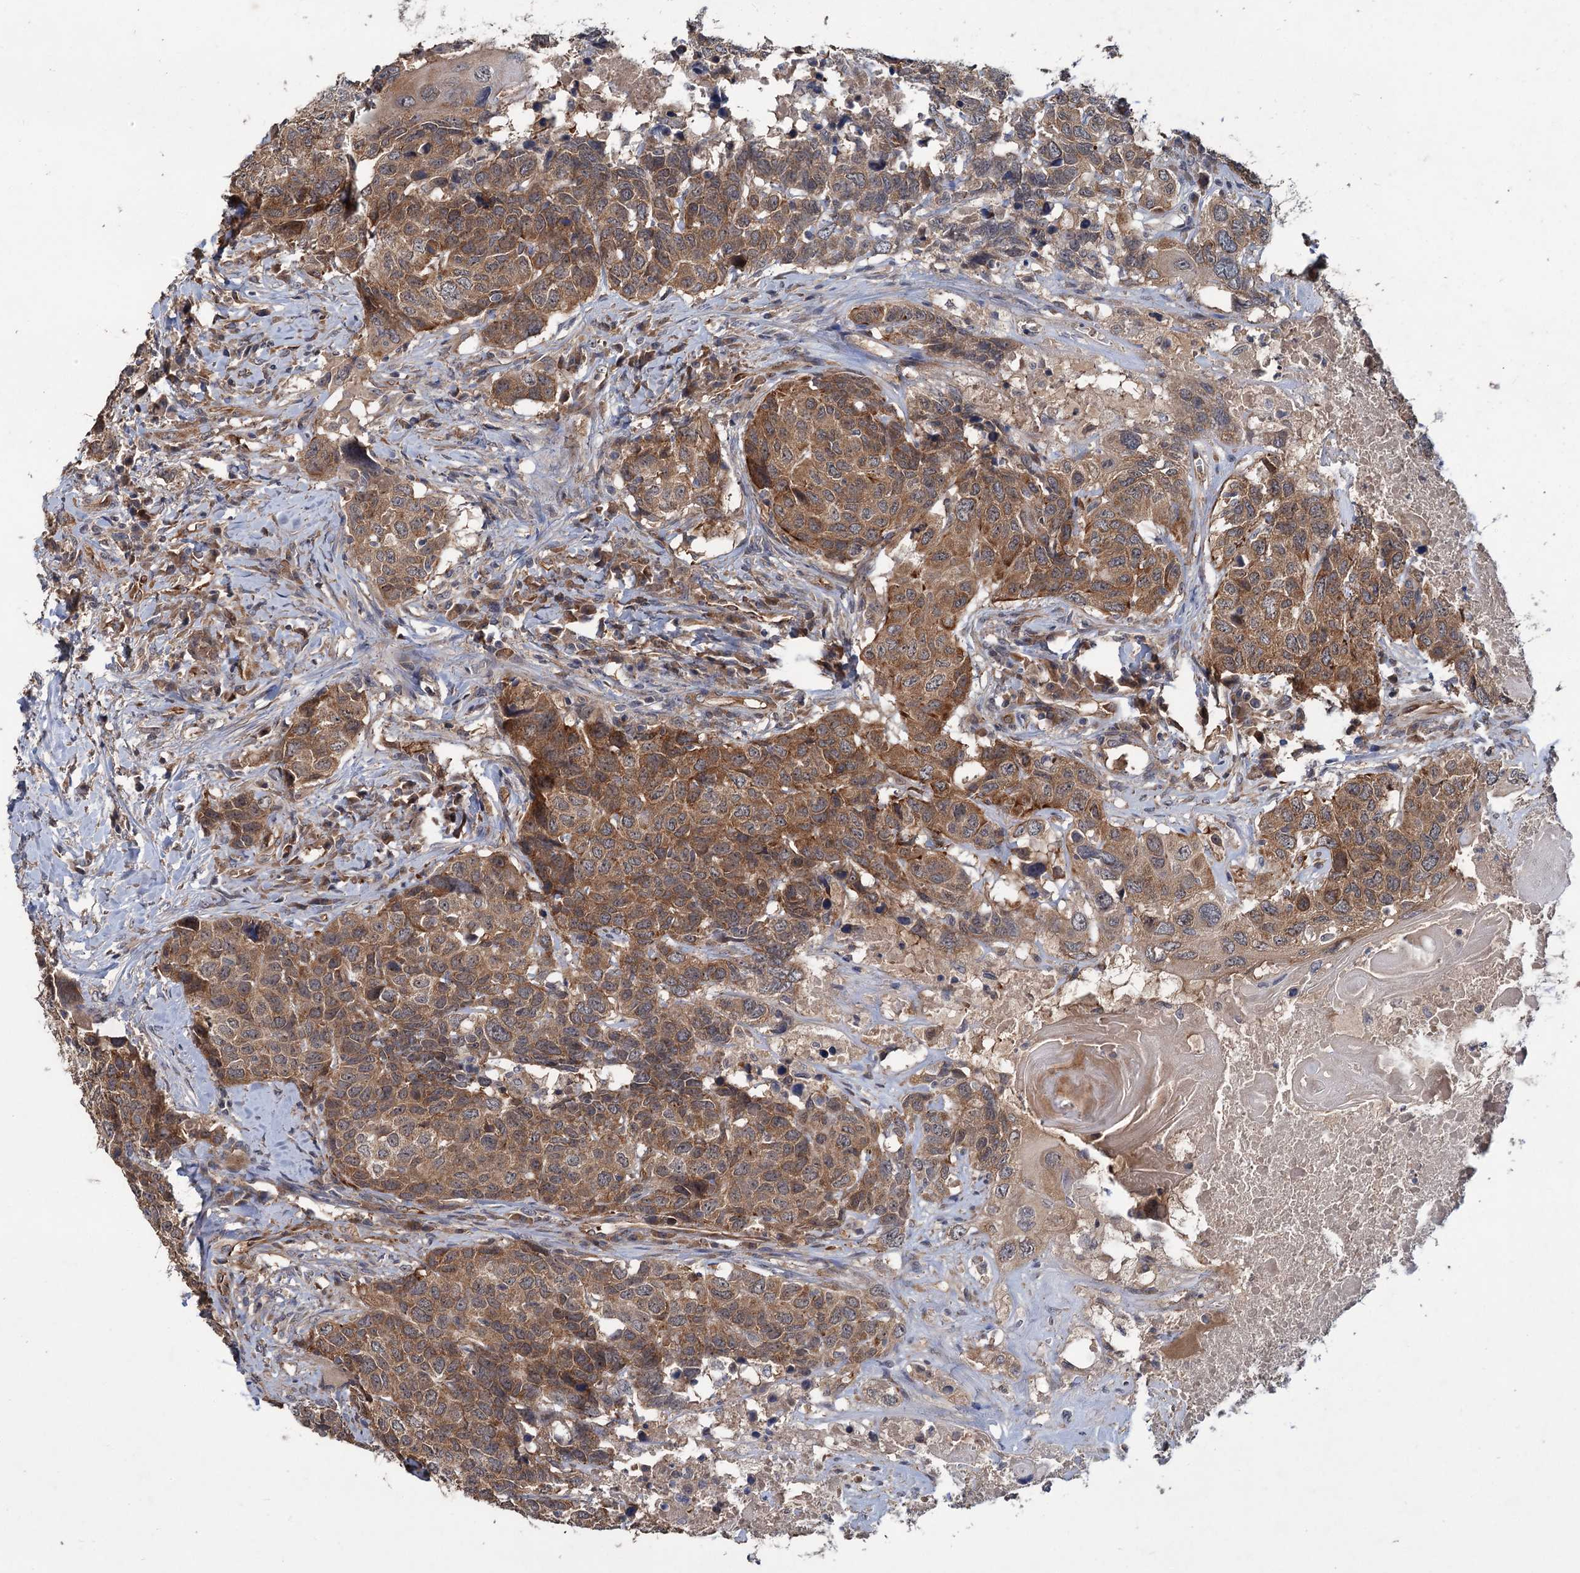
{"staining": {"intensity": "moderate", "quantity": ">75%", "location": "cytoplasmic/membranous"}, "tissue": "head and neck cancer", "cell_type": "Tumor cells", "image_type": "cancer", "snomed": [{"axis": "morphology", "description": "Squamous cell carcinoma, NOS"}, {"axis": "topography", "description": "Head-Neck"}], "caption": "Head and neck squamous cell carcinoma stained with IHC demonstrates moderate cytoplasmic/membranous positivity in about >75% of tumor cells.", "gene": "PKN2", "patient": {"sex": "male", "age": 66}}